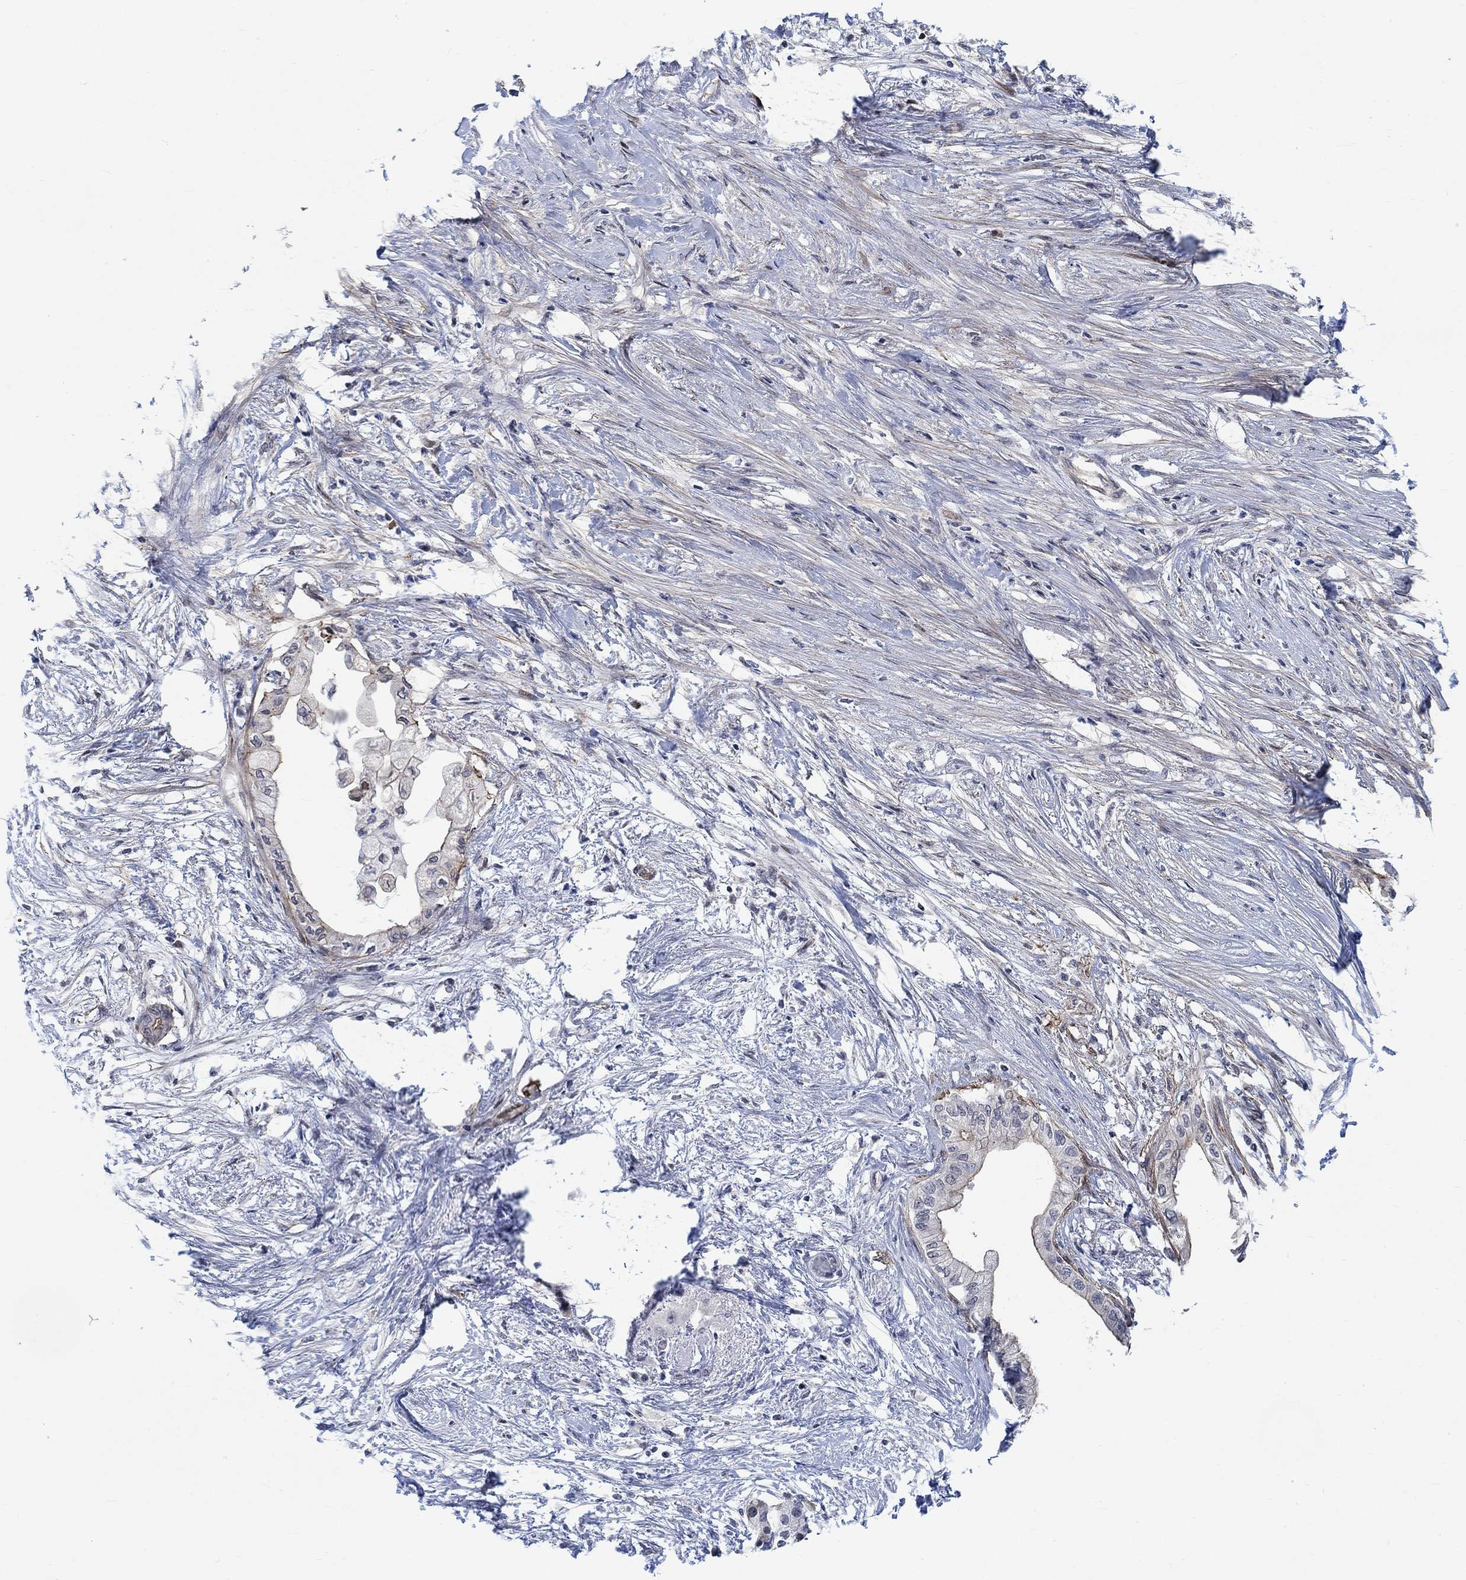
{"staining": {"intensity": "weak", "quantity": "<25%", "location": "cytoplasmic/membranous"}, "tissue": "pancreatic cancer", "cell_type": "Tumor cells", "image_type": "cancer", "snomed": [{"axis": "morphology", "description": "Normal tissue, NOS"}, {"axis": "morphology", "description": "Adenocarcinoma, NOS"}, {"axis": "topography", "description": "Pancreas"}, {"axis": "topography", "description": "Duodenum"}], "caption": "This is an IHC histopathology image of human pancreatic cancer. There is no positivity in tumor cells.", "gene": "KCNH8", "patient": {"sex": "female", "age": 60}}